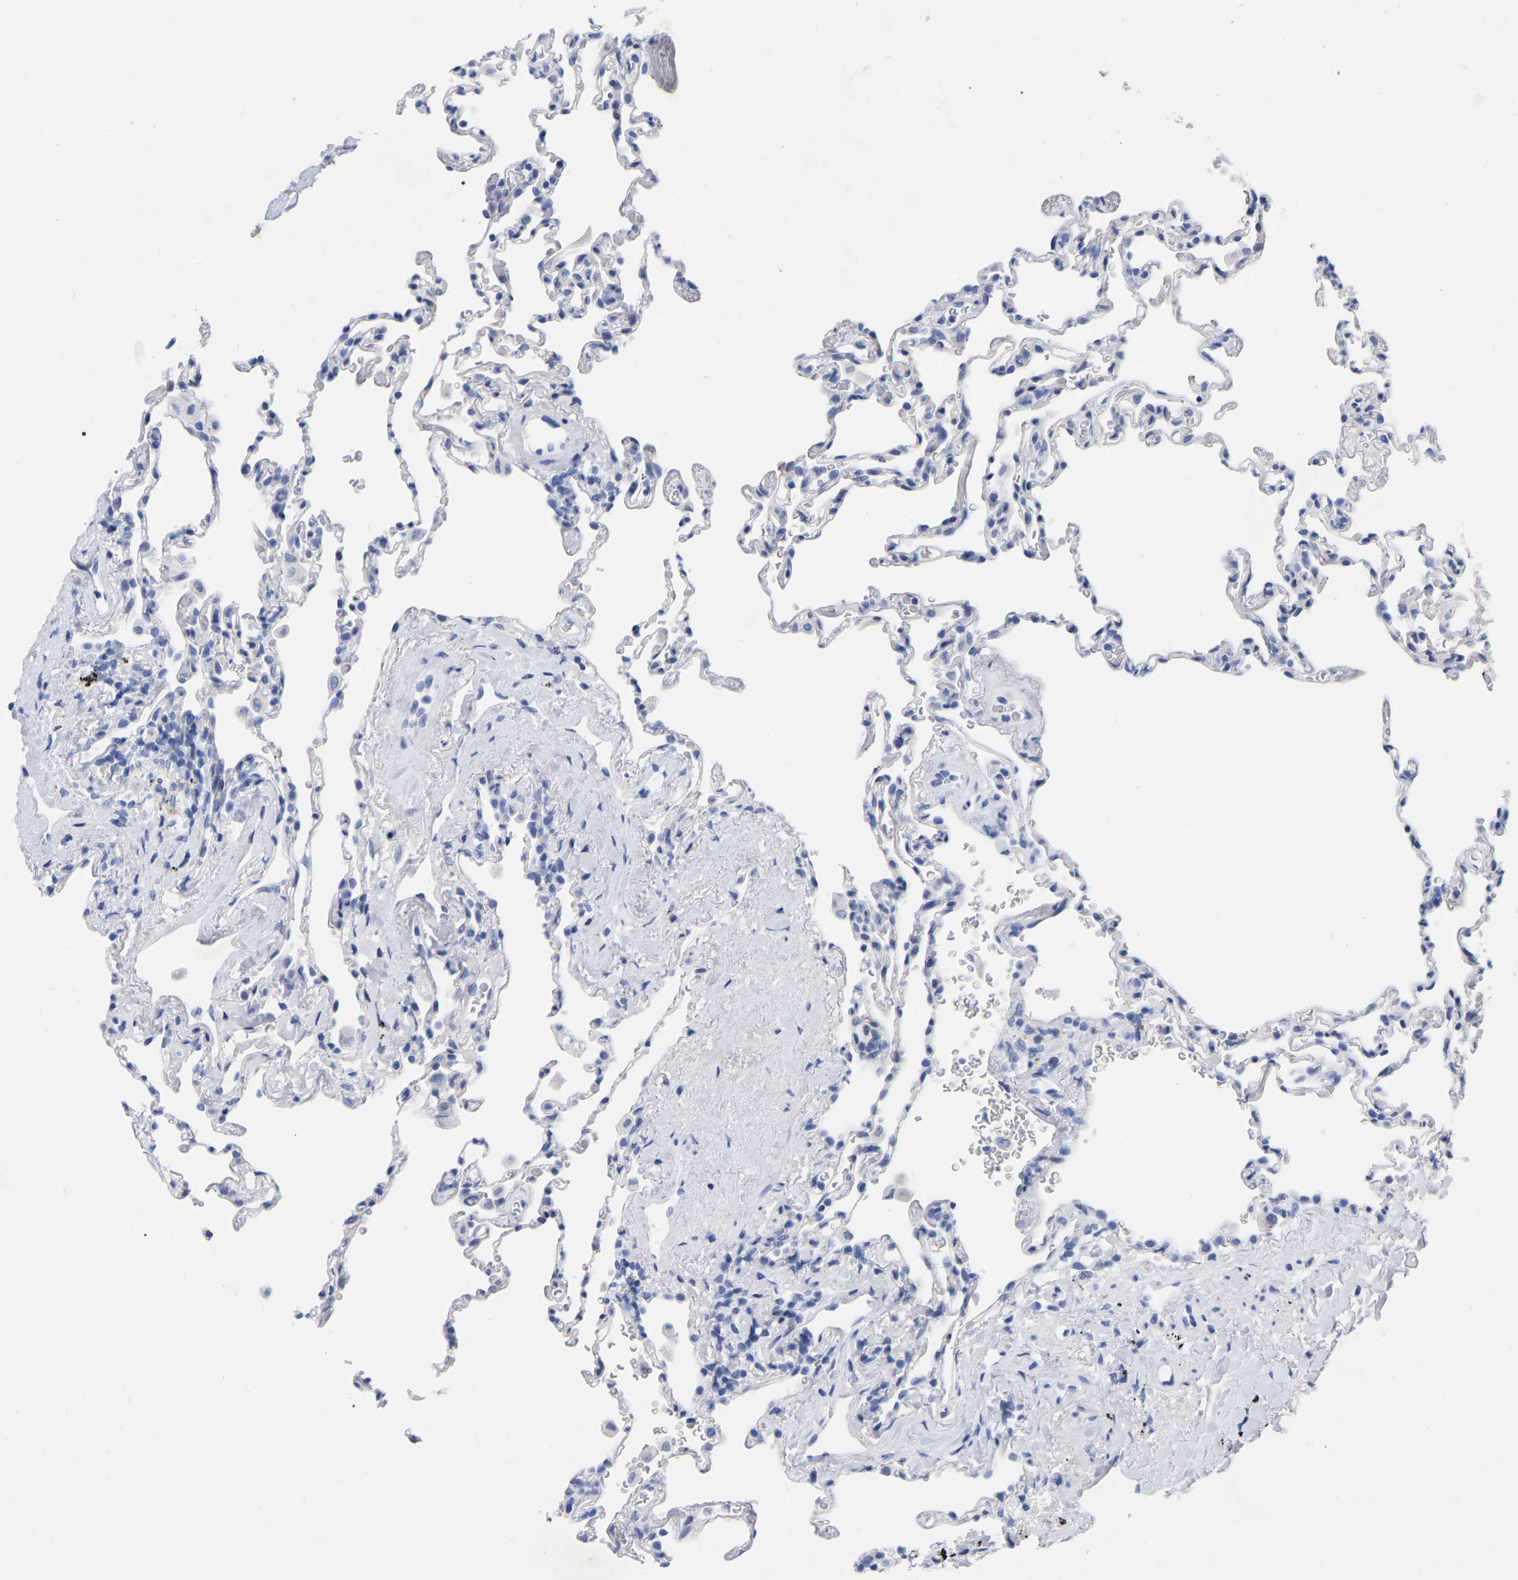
{"staining": {"intensity": "negative", "quantity": "none", "location": "none"}, "tissue": "lung", "cell_type": "Alveolar cells", "image_type": "normal", "snomed": [{"axis": "morphology", "description": "Normal tissue, NOS"}, {"axis": "topography", "description": "Lung"}], "caption": "Alveolar cells are negative for protein expression in benign human lung. (DAB (3,3'-diaminobenzidine) immunohistochemistry with hematoxylin counter stain).", "gene": "ZNF629", "patient": {"sex": "male", "age": 59}}